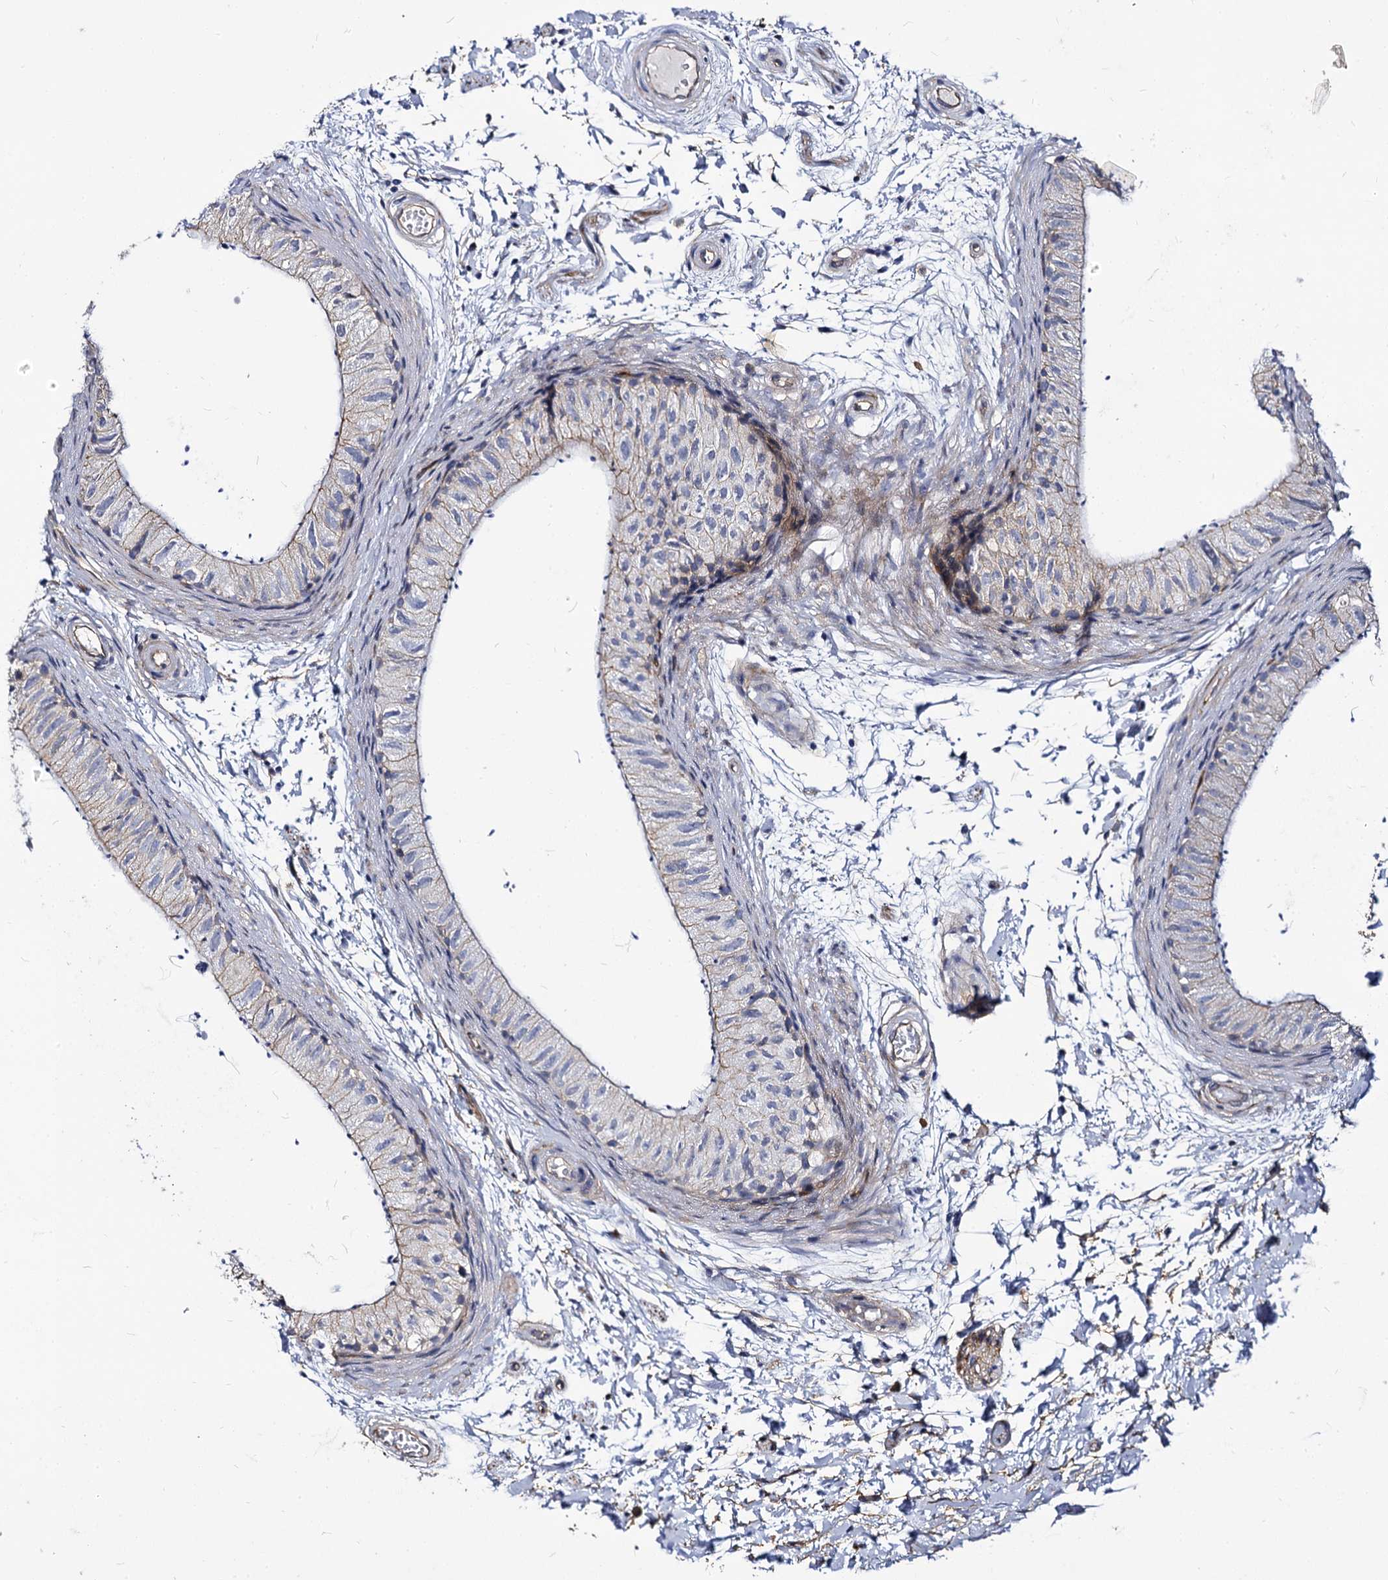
{"staining": {"intensity": "weak", "quantity": "25%-75%", "location": "cytoplasmic/membranous"}, "tissue": "epididymis", "cell_type": "Glandular cells", "image_type": "normal", "snomed": [{"axis": "morphology", "description": "Normal tissue, NOS"}, {"axis": "topography", "description": "Epididymis"}], "caption": "Immunohistochemistry (IHC) micrograph of unremarkable epididymis stained for a protein (brown), which reveals low levels of weak cytoplasmic/membranous positivity in about 25%-75% of glandular cells.", "gene": "CBFB", "patient": {"sex": "male", "age": 50}}